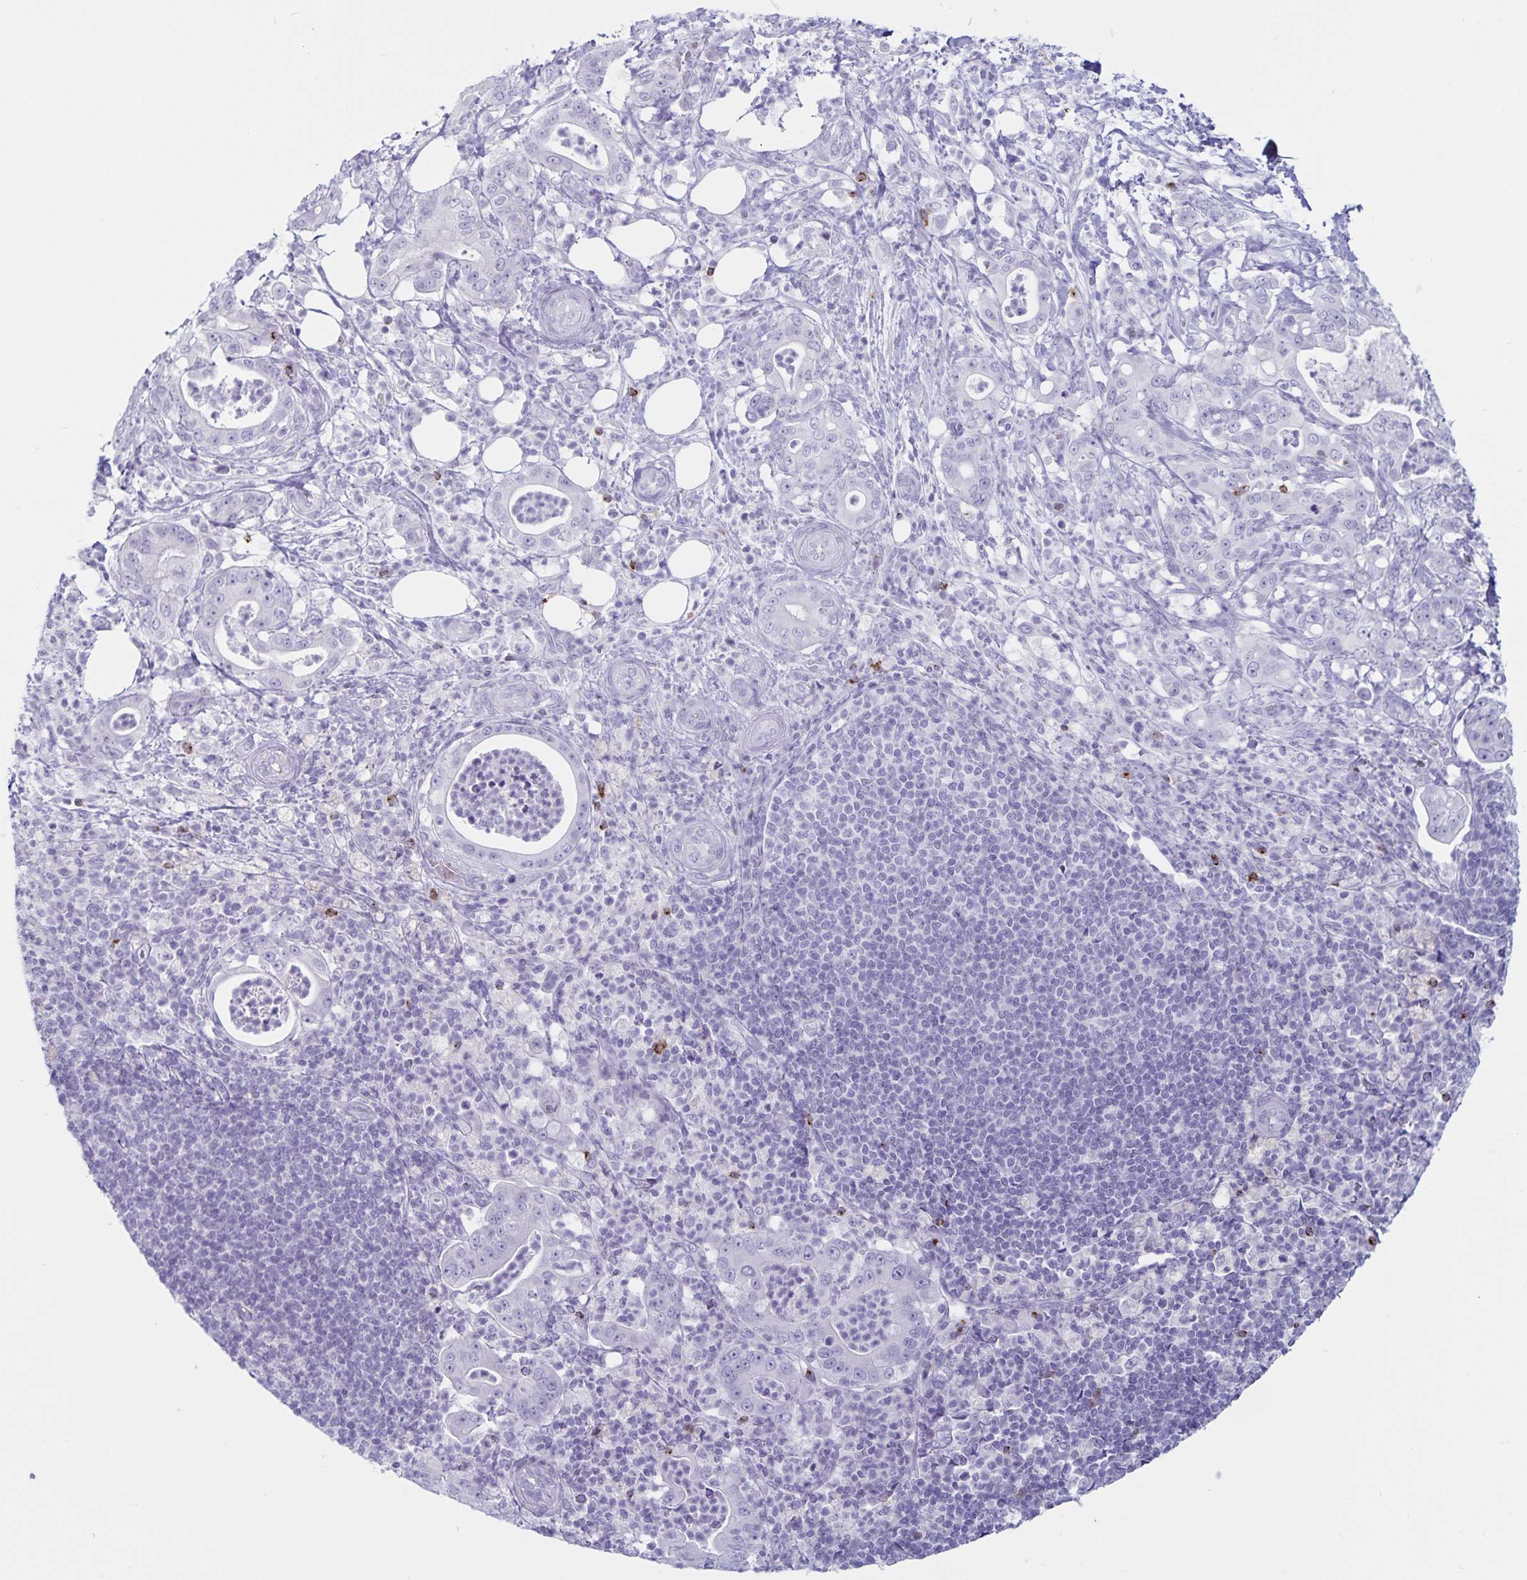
{"staining": {"intensity": "negative", "quantity": "none", "location": "none"}, "tissue": "pancreatic cancer", "cell_type": "Tumor cells", "image_type": "cancer", "snomed": [{"axis": "morphology", "description": "Adenocarcinoma, NOS"}, {"axis": "topography", "description": "Pancreas"}], "caption": "This is an immunohistochemistry image of human pancreatic adenocarcinoma. There is no expression in tumor cells.", "gene": "GNLY", "patient": {"sex": "male", "age": 71}}